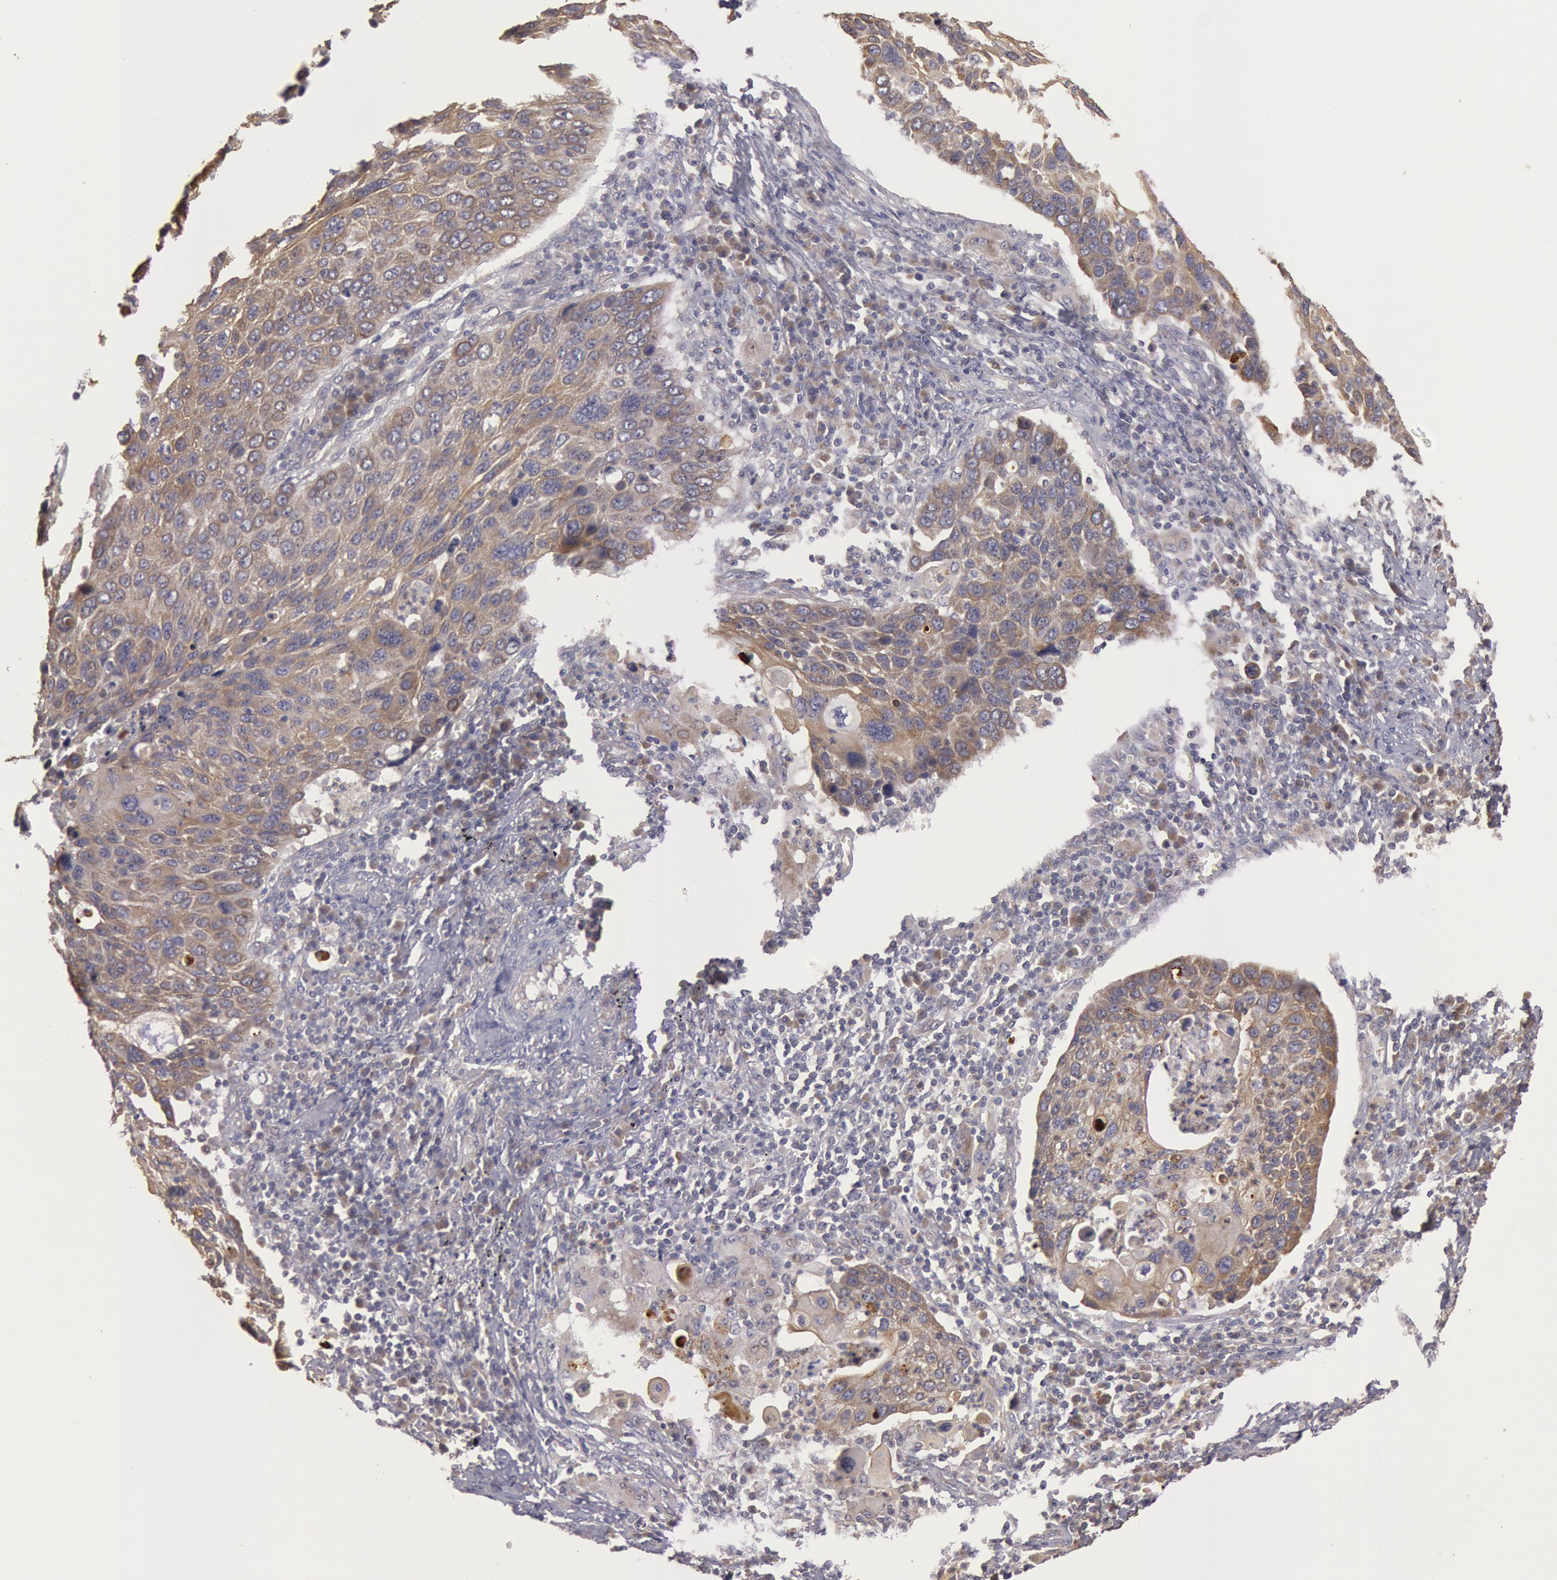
{"staining": {"intensity": "moderate", "quantity": ">75%", "location": "cytoplasmic/membranous"}, "tissue": "lung cancer", "cell_type": "Tumor cells", "image_type": "cancer", "snomed": [{"axis": "morphology", "description": "Squamous cell carcinoma, NOS"}, {"axis": "topography", "description": "Lung"}], "caption": "Human lung cancer (squamous cell carcinoma) stained with a protein marker exhibits moderate staining in tumor cells.", "gene": "PLA2G6", "patient": {"sex": "male", "age": 68}}